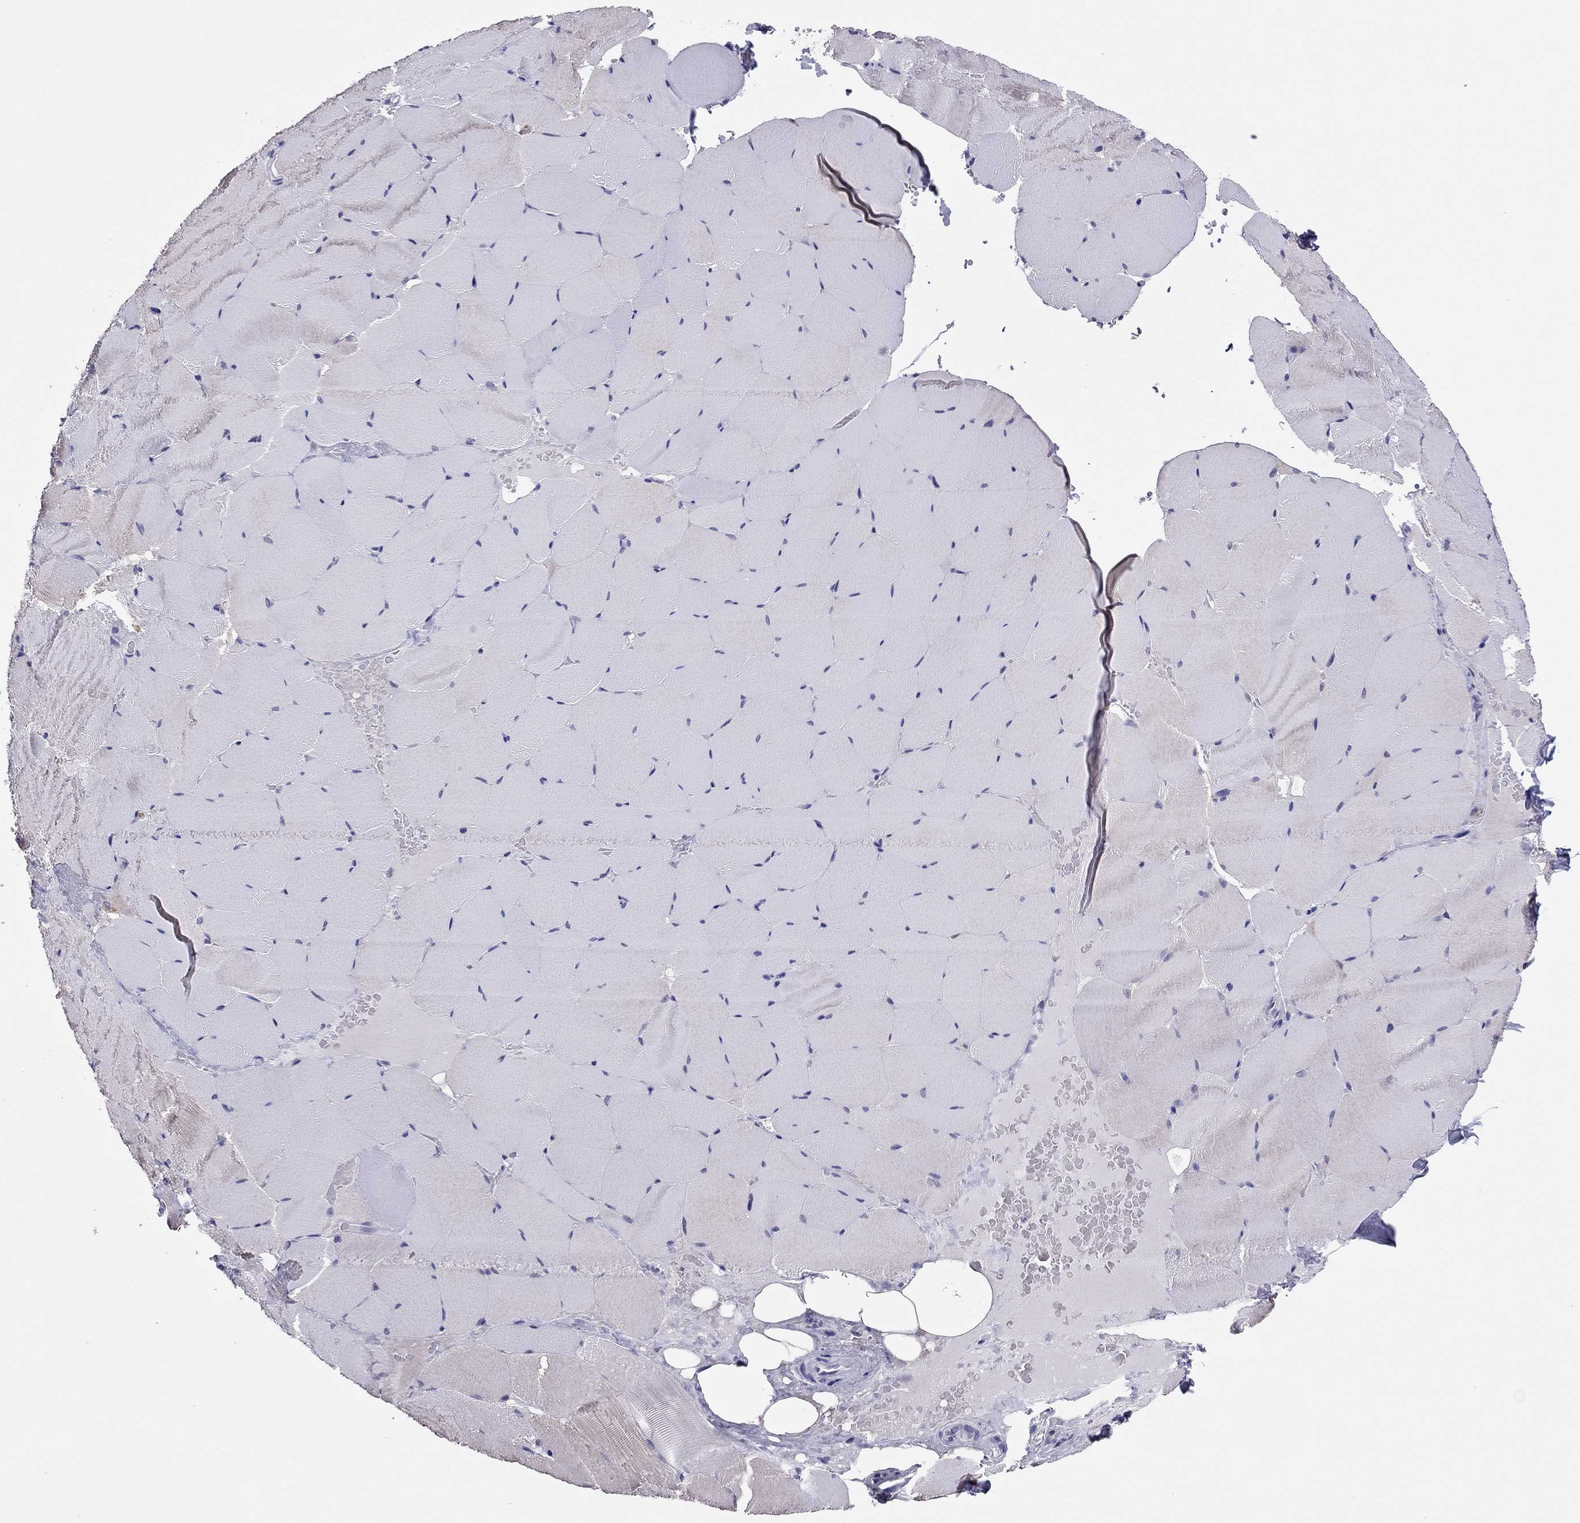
{"staining": {"intensity": "negative", "quantity": "none", "location": "none"}, "tissue": "skeletal muscle", "cell_type": "Myocytes", "image_type": "normal", "snomed": [{"axis": "morphology", "description": "Normal tissue, NOS"}, {"axis": "topography", "description": "Skeletal muscle"}], "caption": "Immunohistochemical staining of benign human skeletal muscle displays no significant positivity in myocytes. (DAB IHC visualized using brightfield microscopy, high magnification).", "gene": "ADORA2A", "patient": {"sex": "female", "age": 37}}